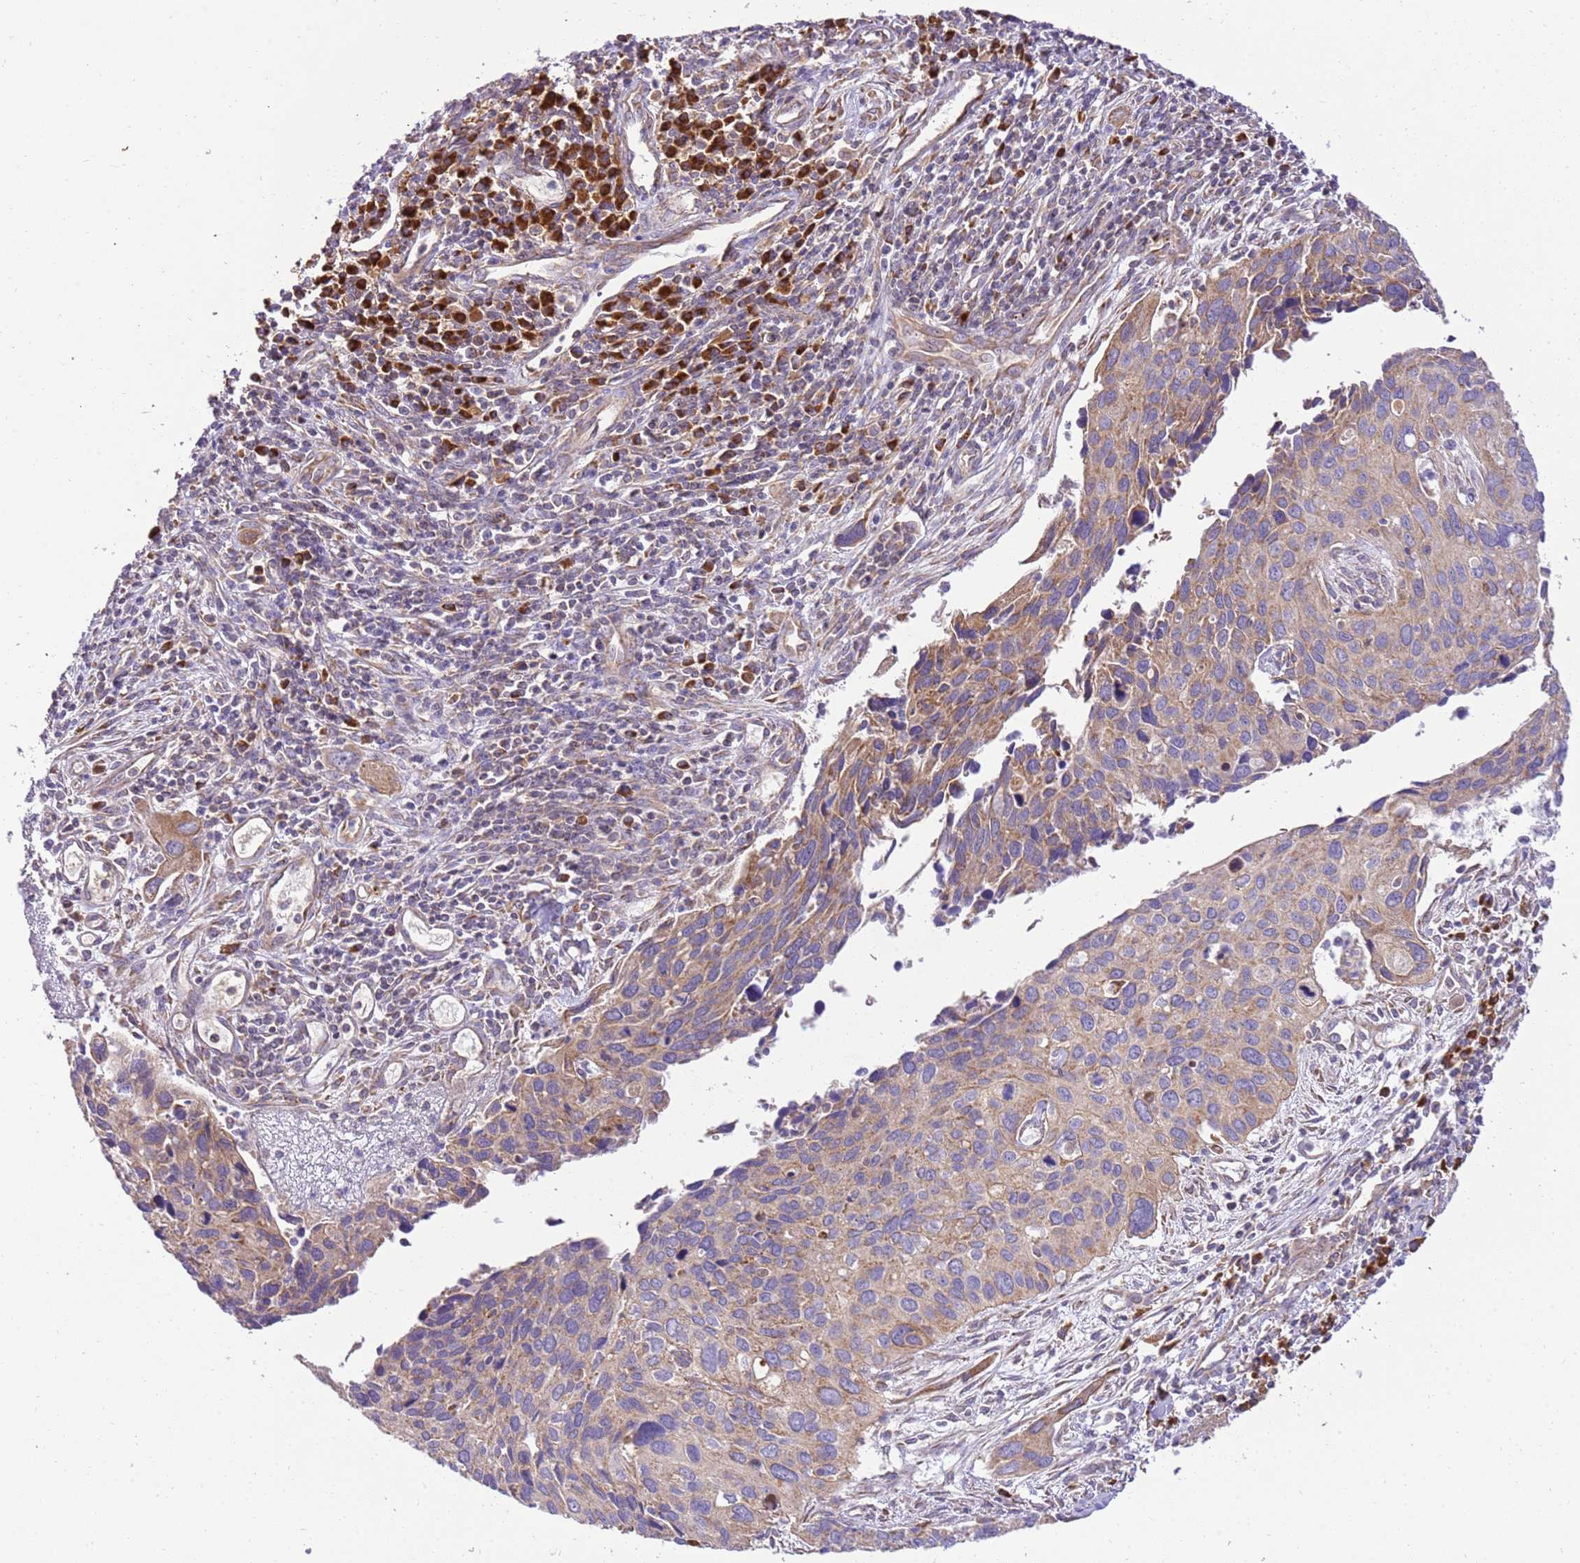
{"staining": {"intensity": "moderate", "quantity": "25%-75%", "location": "cytoplasmic/membranous"}, "tissue": "cervical cancer", "cell_type": "Tumor cells", "image_type": "cancer", "snomed": [{"axis": "morphology", "description": "Squamous cell carcinoma, NOS"}, {"axis": "topography", "description": "Cervix"}], "caption": "Human cervical cancer (squamous cell carcinoma) stained with a protein marker demonstrates moderate staining in tumor cells.", "gene": "SPATA2L", "patient": {"sex": "female", "age": 55}}